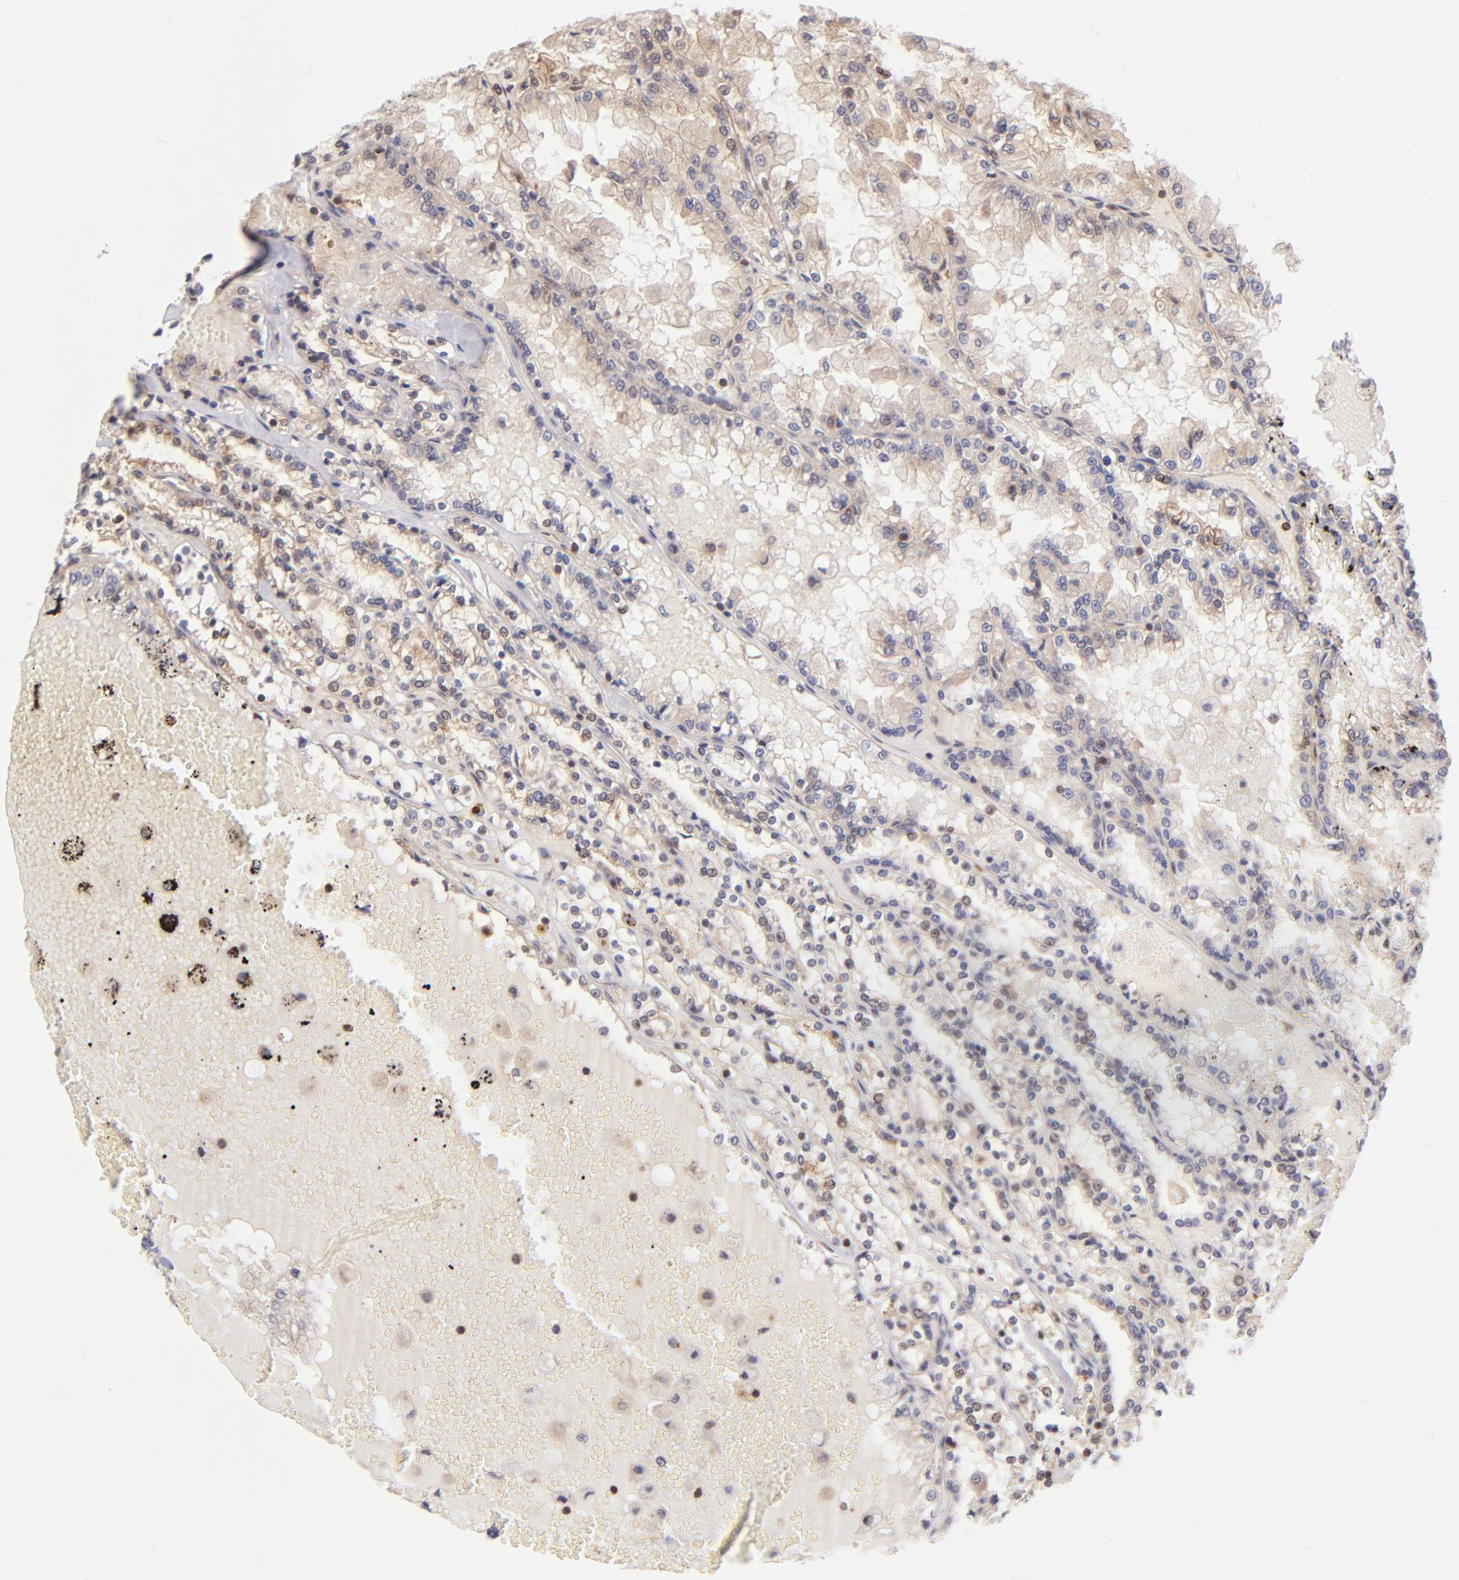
{"staining": {"intensity": "weak", "quantity": ">75%", "location": "cytoplasmic/membranous,nuclear"}, "tissue": "renal cancer", "cell_type": "Tumor cells", "image_type": "cancer", "snomed": [{"axis": "morphology", "description": "Adenocarcinoma, NOS"}, {"axis": "topography", "description": "Kidney"}], "caption": "A brown stain labels weak cytoplasmic/membranous and nuclear positivity of a protein in renal cancer (adenocarcinoma) tumor cells. (DAB (3,3'-diaminobenzidine) IHC, brown staining for protein, blue staining for nuclei).", "gene": "YWHAB", "patient": {"sex": "female", "age": 56}}